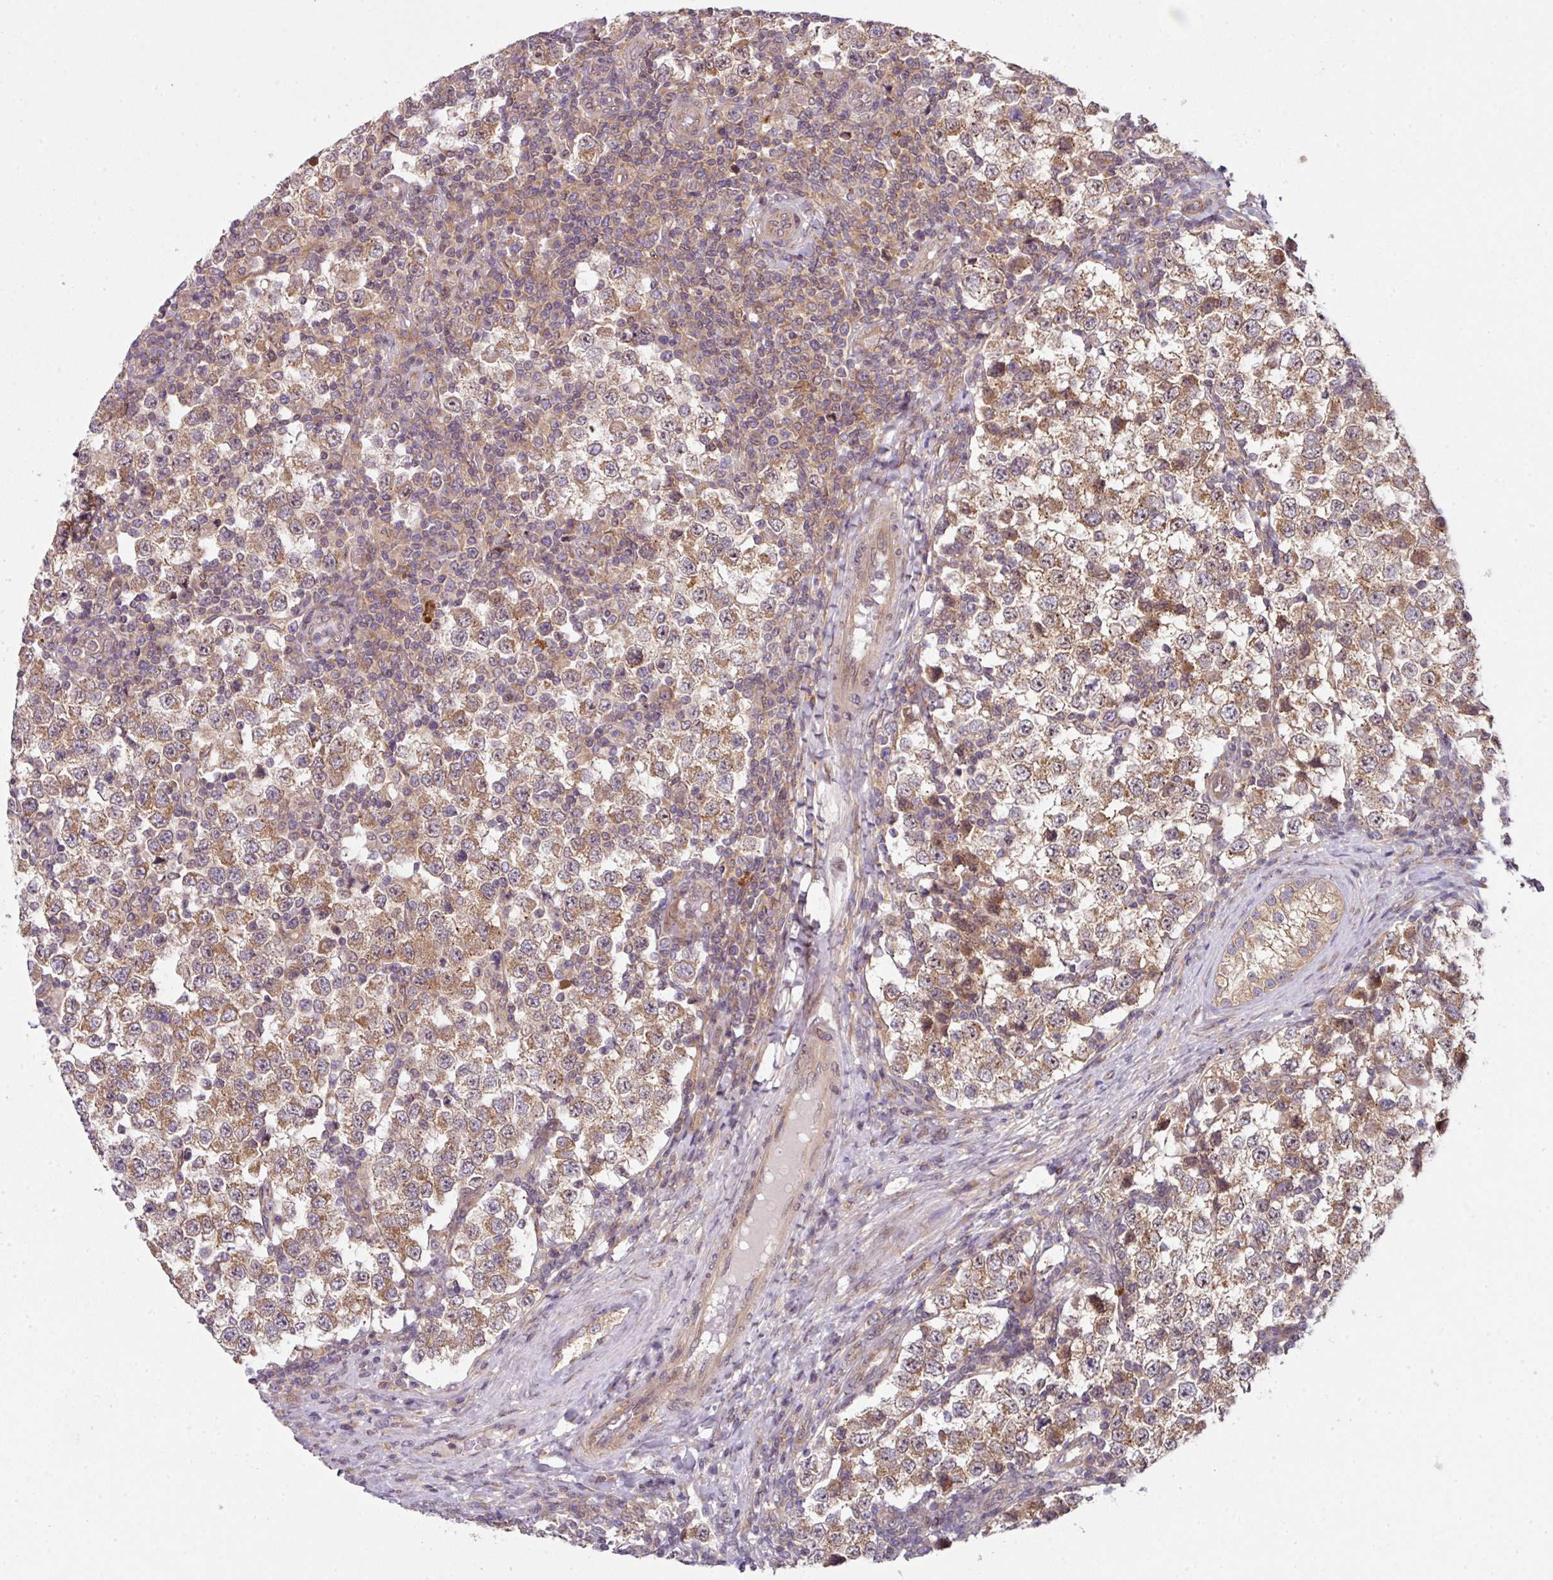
{"staining": {"intensity": "moderate", "quantity": ">75%", "location": "cytoplasmic/membranous,nuclear"}, "tissue": "testis cancer", "cell_type": "Tumor cells", "image_type": "cancer", "snomed": [{"axis": "morphology", "description": "Seminoma, NOS"}, {"axis": "topography", "description": "Testis"}], "caption": "Moderate cytoplasmic/membranous and nuclear staining is appreciated in about >75% of tumor cells in testis cancer.", "gene": "CAMLG", "patient": {"sex": "male", "age": 34}}